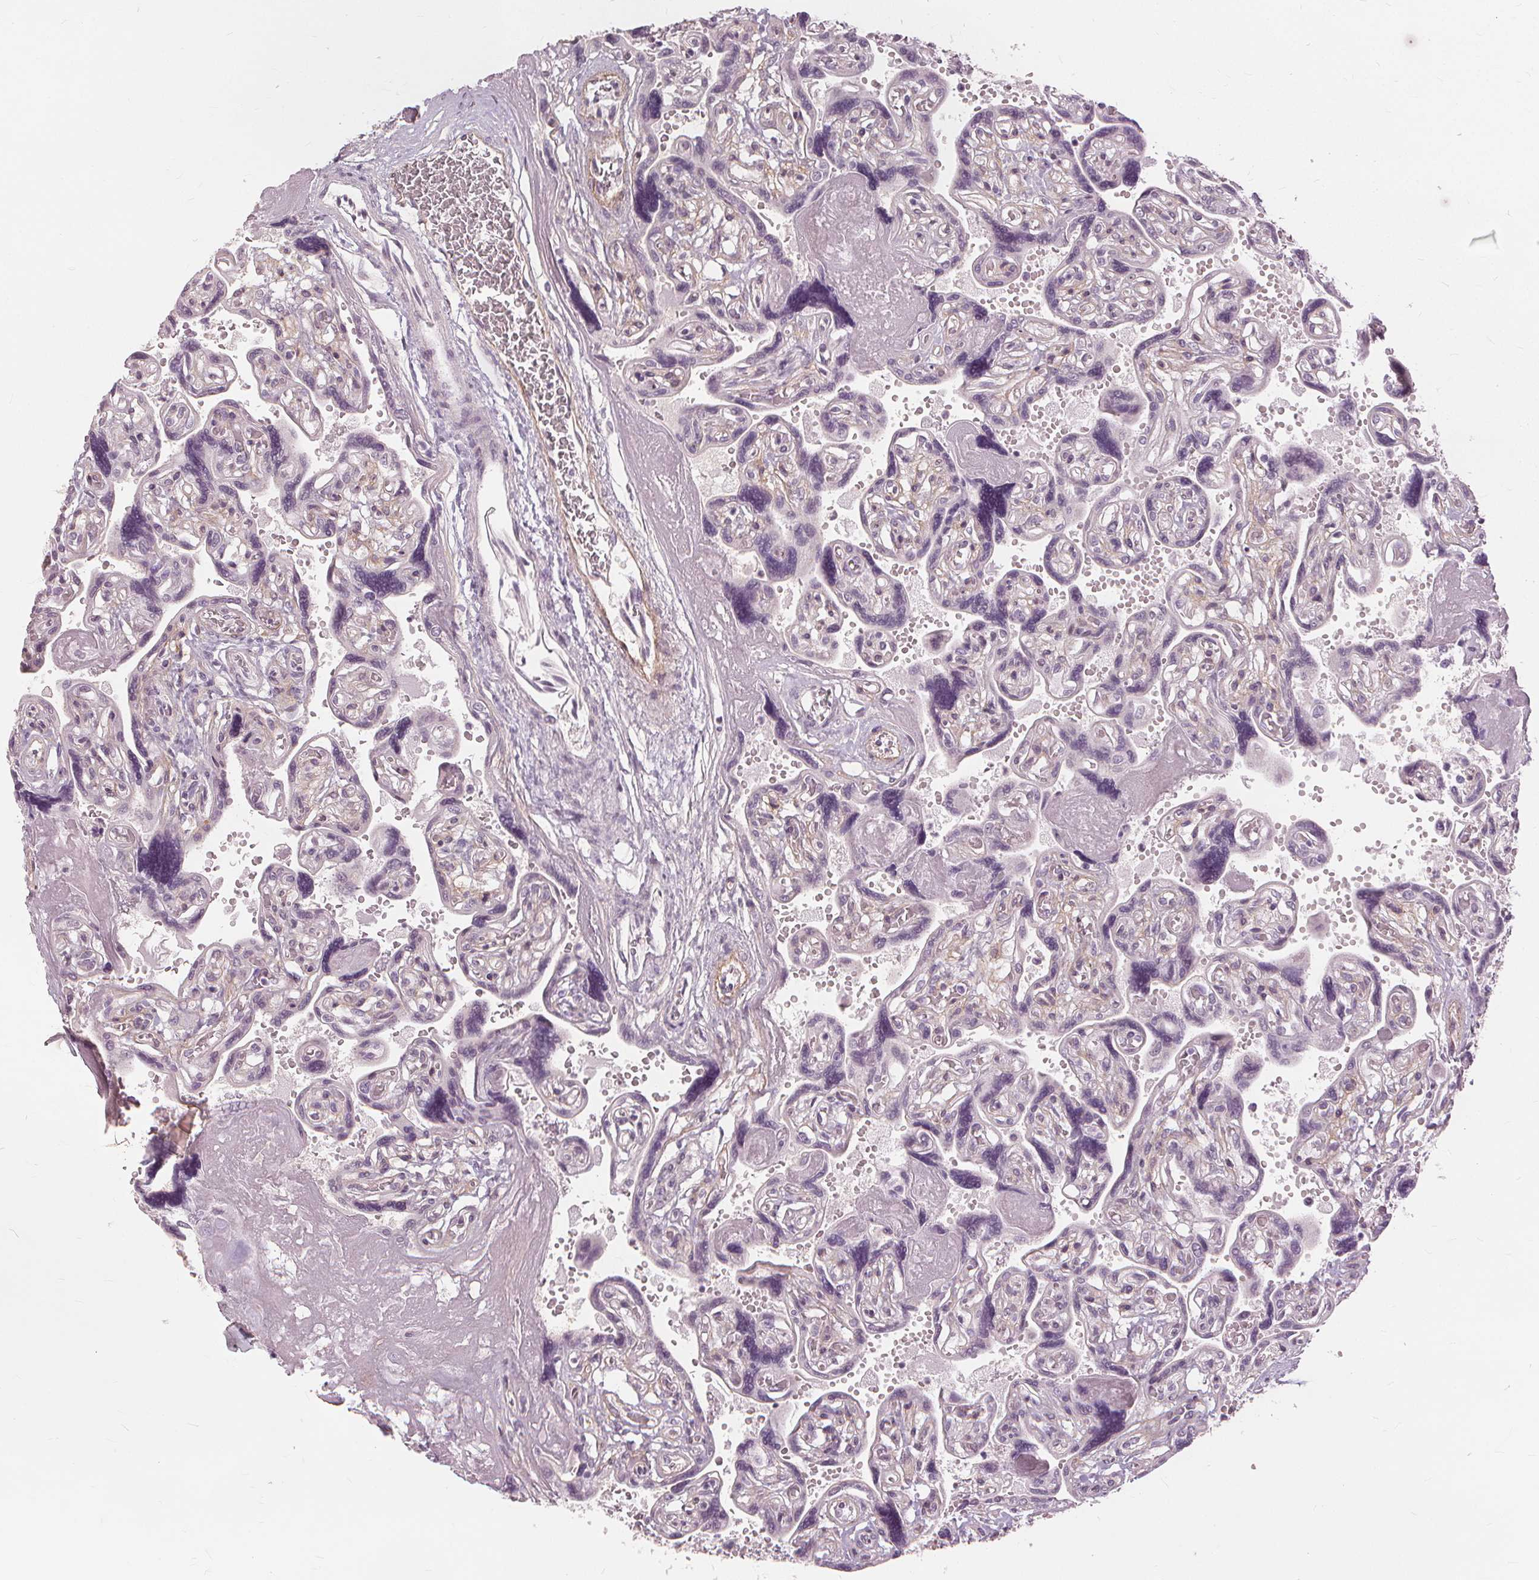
{"staining": {"intensity": "negative", "quantity": "none", "location": "none"}, "tissue": "placenta", "cell_type": "Decidual cells", "image_type": "normal", "snomed": [{"axis": "morphology", "description": "Normal tissue, NOS"}, {"axis": "topography", "description": "Placenta"}], "caption": "Immunohistochemistry (IHC) histopathology image of normal placenta: human placenta stained with DAB (3,3'-diaminobenzidine) demonstrates no significant protein staining in decidual cells. (DAB (3,3'-diaminobenzidine) IHC with hematoxylin counter stain).", "gene": "SFTPD", "patient": {"sex": "female", "age": 32}}